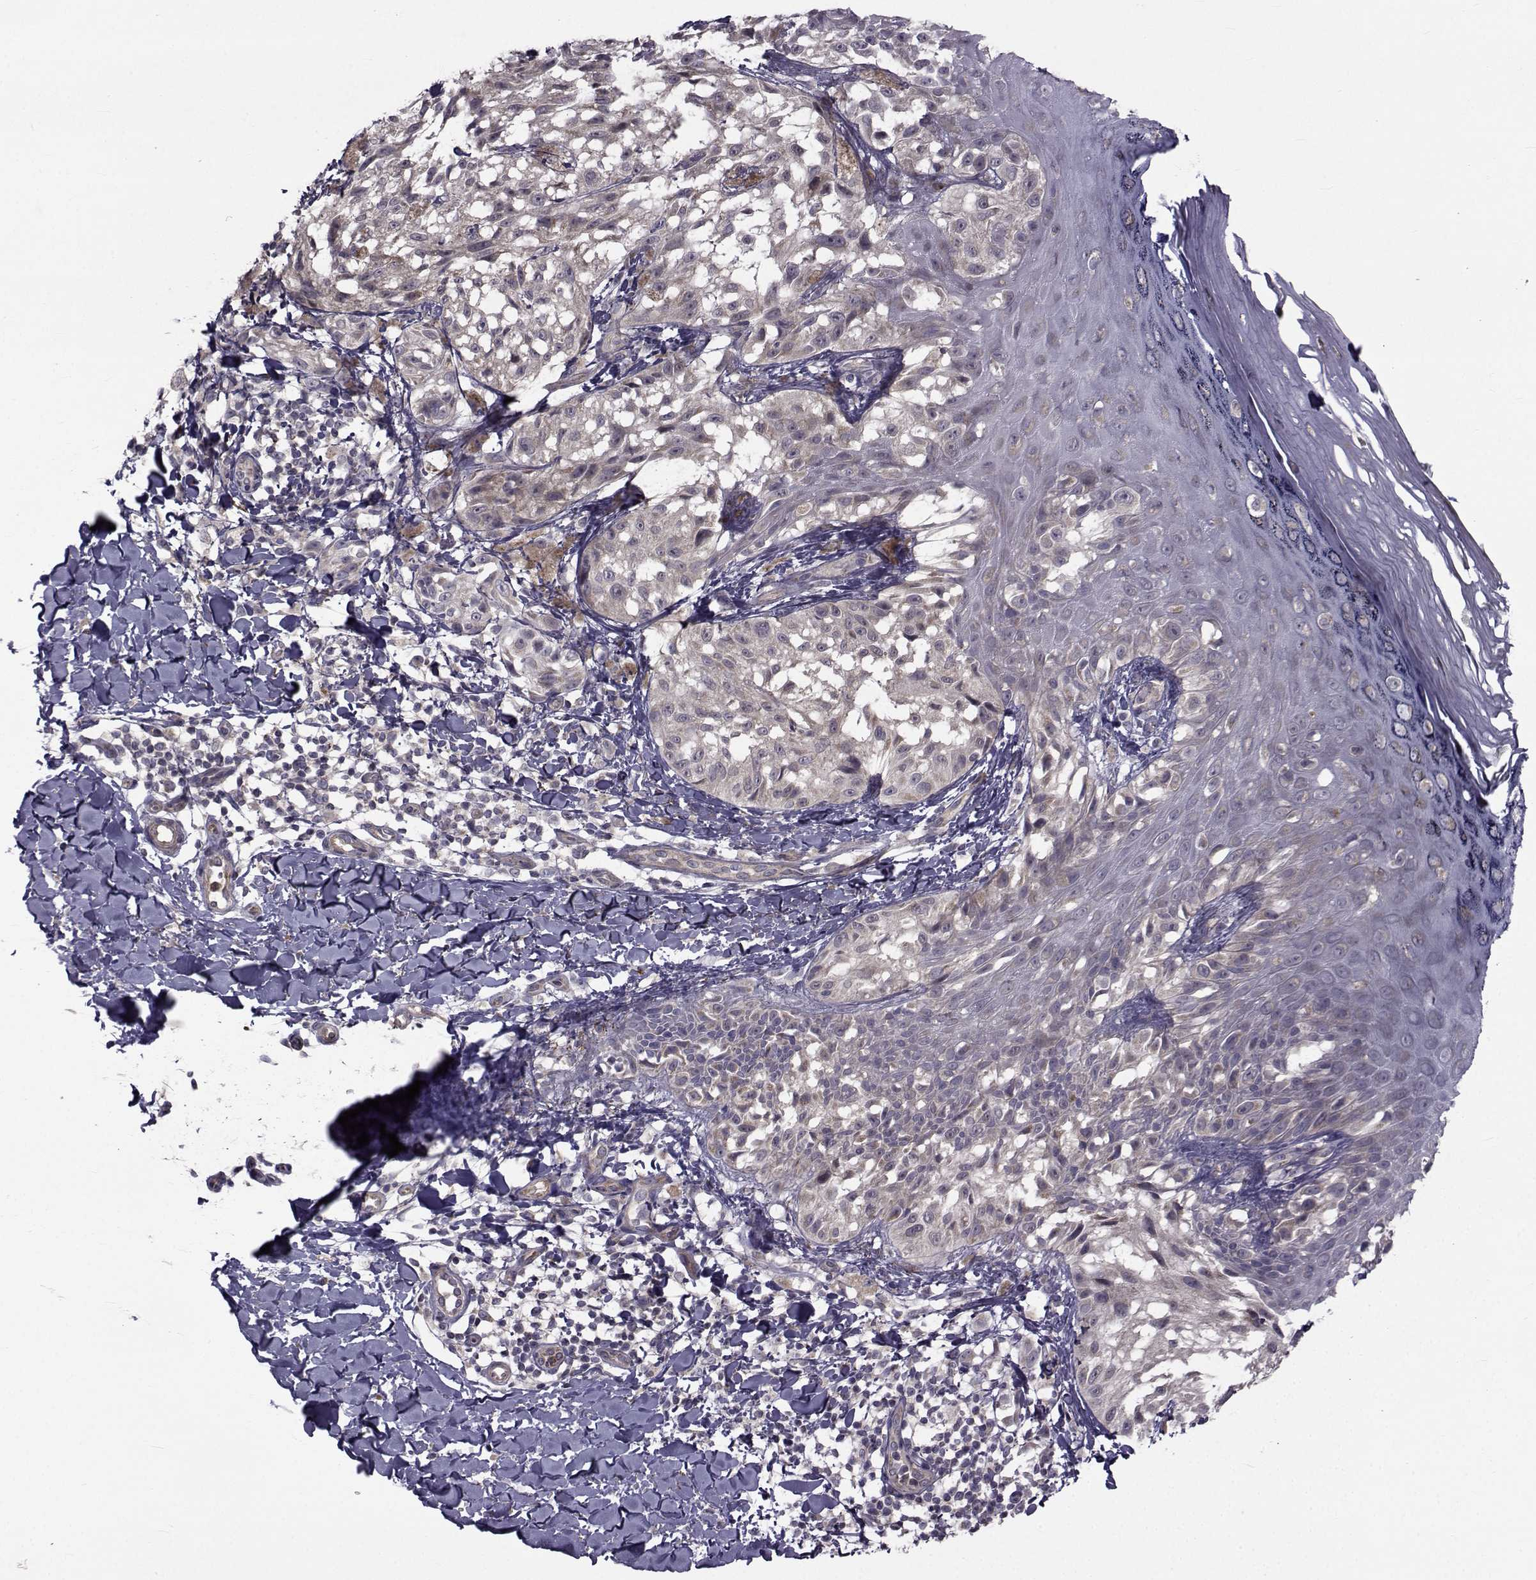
{"staining": {"intensity": "negative", "quantity": "none", "location": "none"}, "tissue": "melanoma", "cell_type": "Tumor cells", "image_type": "cancer", "snomed": [{"axis": "morphology", "description": "Malignant melanoma, NOS"}, {"axis": "topography", "description": "Skin"}], "caption": "This is a photomicrograph of immunohistochemistry staining of melanoma, which shows no staining in tumor cells. Brightfield microscopy of immunohistochemistry (IHC) stained with DAB (3,3'-diaminobenzidine) (brown) and hematoxylin (blue), captured at high magnification.", "gene": "CFAP74", "patient": {"sex": "male", "age": 36}}